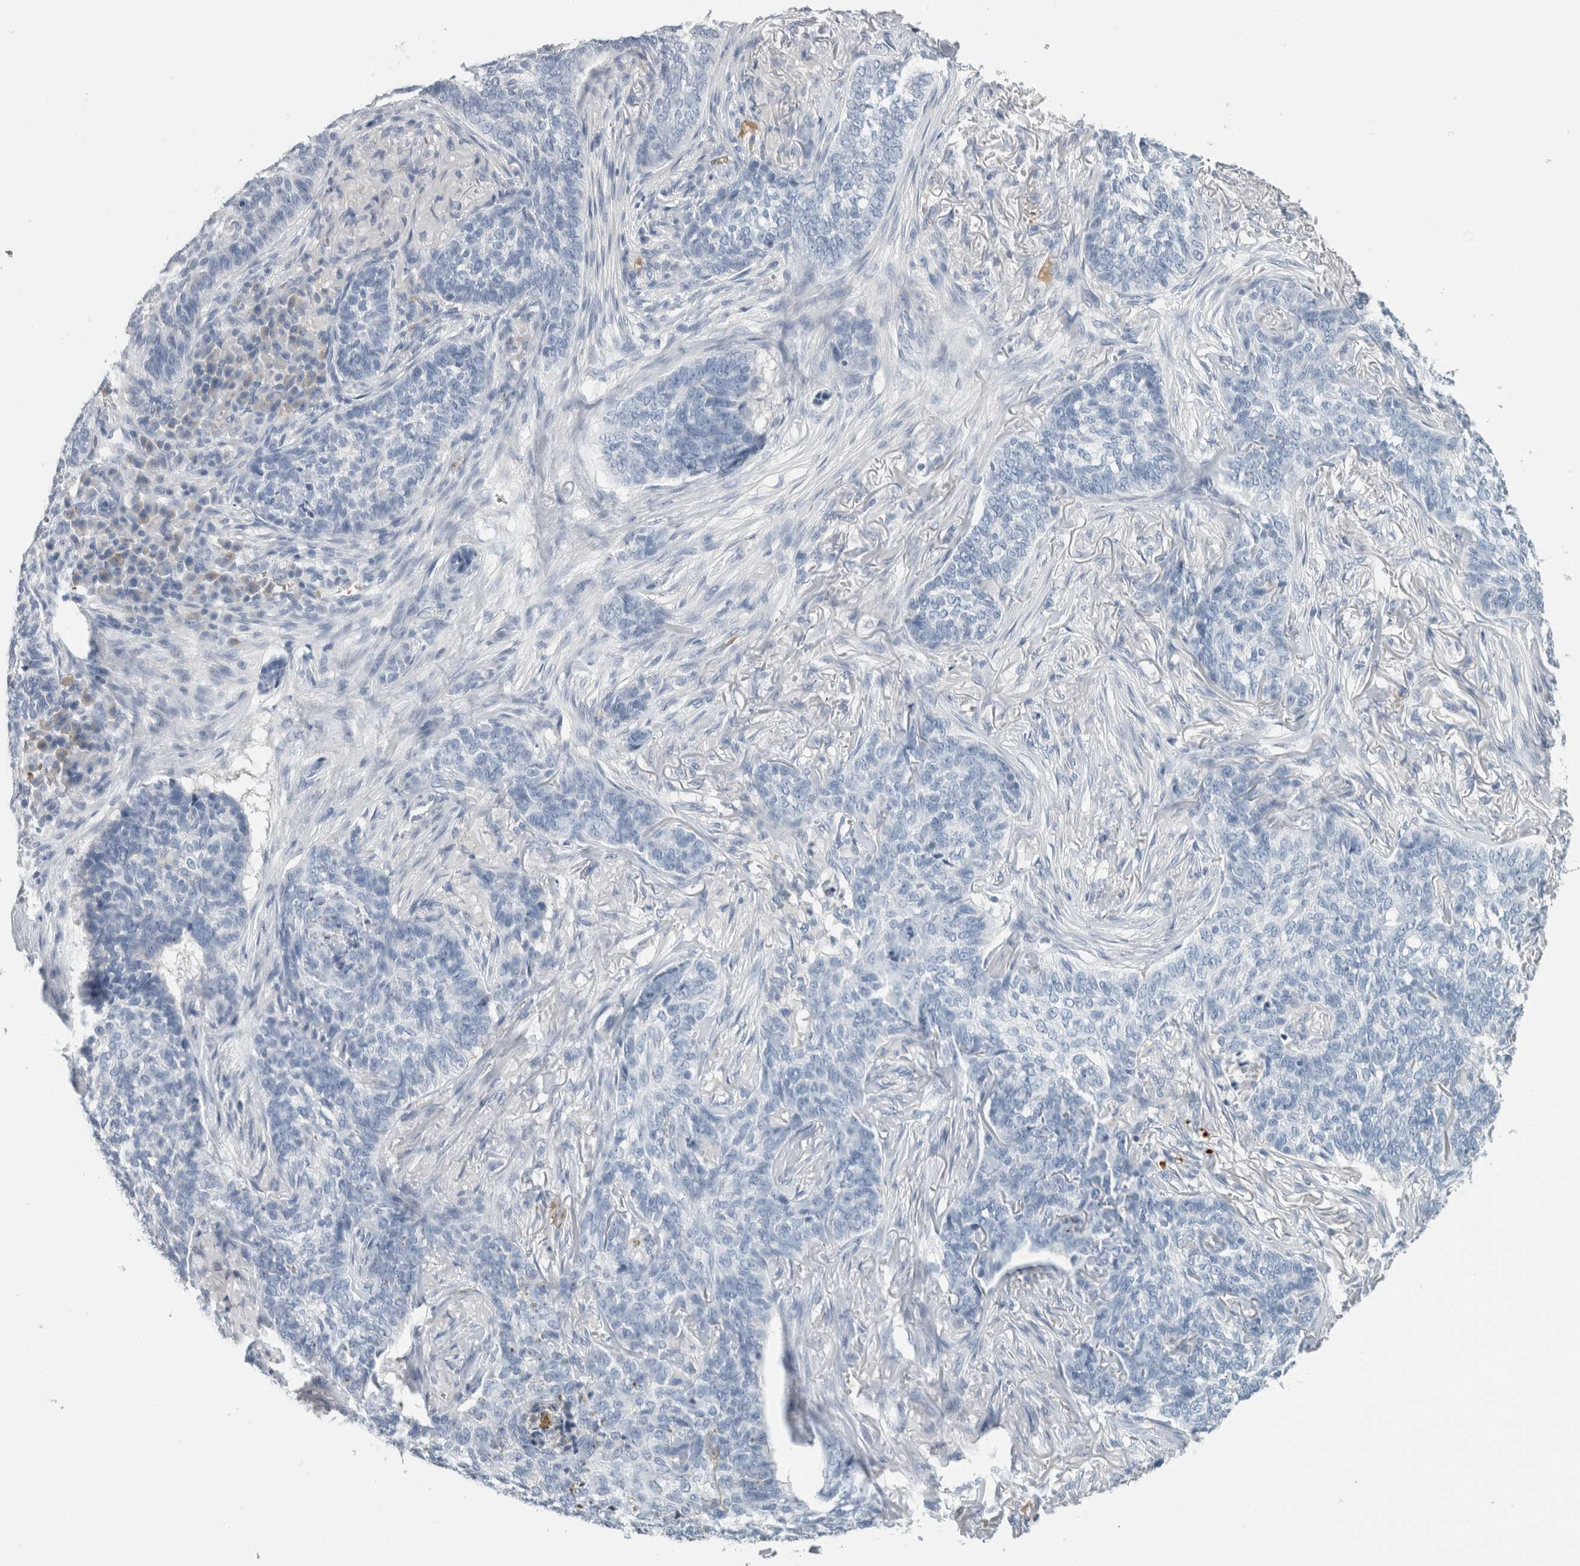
{"staining": {"intensity": "negative", "quantity": "none", "location": "none"}, "tissue": "skin cancer", "cell_type": "Tumor cells", "image_type": "cancer", "snomed": [{"axis": "morphology", "description": "Basal cell carcinoma"}, {"axis": "topography", "description": "Skin"}], "caption": "This is an IHC image of human skin cancer (basal cell carcinoma). There is no positivity in tumor cells.", "gene": "CA1", "patient": {"sex": "male", "age": 85}}